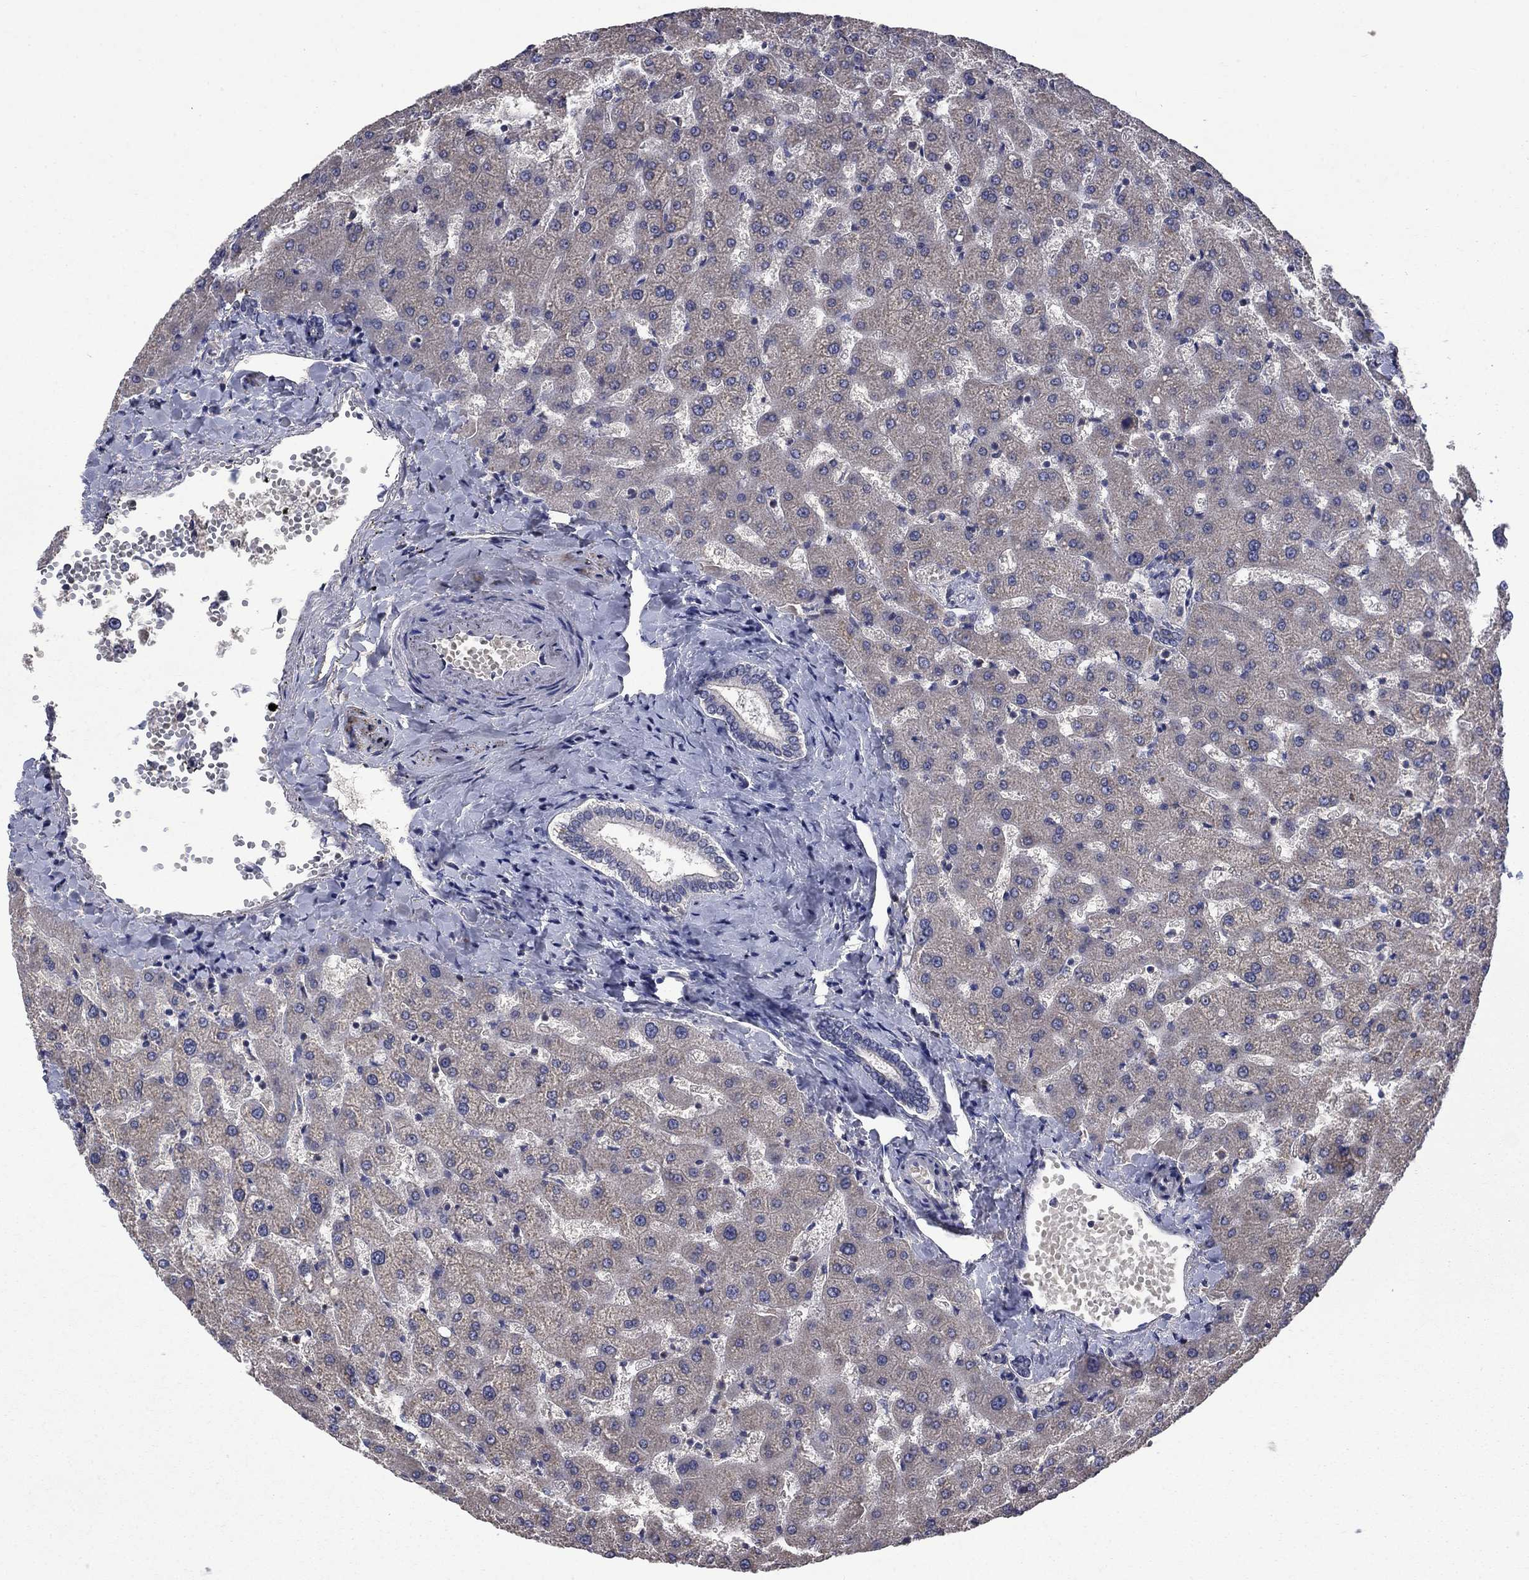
{"staining": {"intensity": "negative", "quantity": "none", "location": "none"}, "tissue": "liver", "cell_type": "Cholangiocytes", "image_type": "normal", "snomed": [{"axis": "morphology", "description": "Normal tissue, NOS"}, {"axis": "topography", "description": "Liver"}], "caption": "DAB (3,3'-diaminobenzidine) immunohistochemical staining of normal human liver reveals no significant expression in cholangiocytes.", "gene": "HSPA12A", "patient": {"sex": "female", "age": 50}}